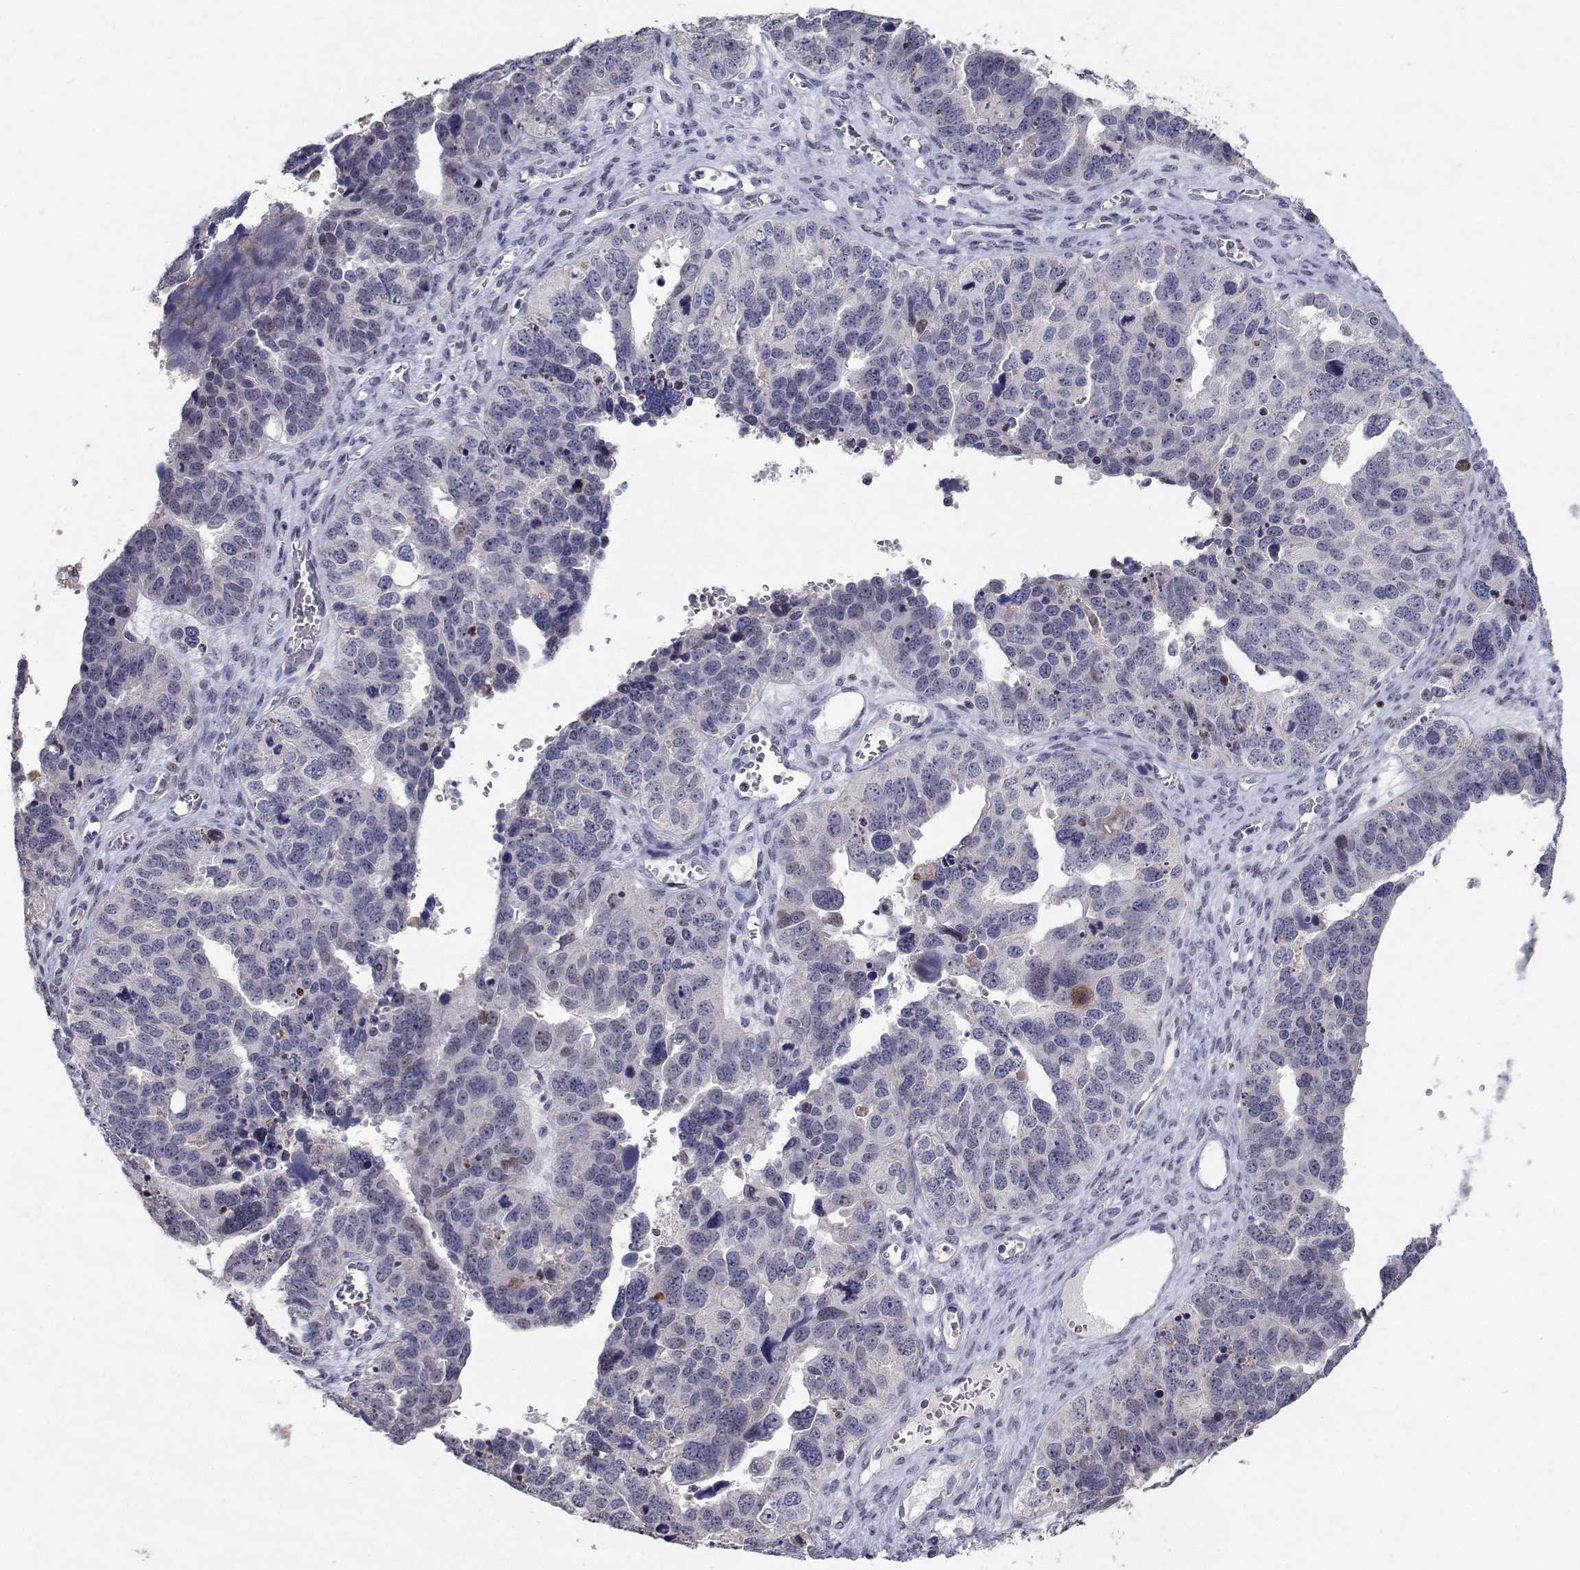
{"staining": {"intensity": "negative", "quantity": "none", "location": "none"}, "tissue": "ovarian cancer", "cell_type": "Tumor cells", "image_type": "cancer", "snomed": [{"axis": "morphology", "description": "Cystadenocarcinoma, serous, NOS"}, {"axis": "topography", "description": "Ovary"}], "caption": "Tumor cells show no significant expression in ovarian cancer.", "gene": "RBPJL", "patient": {"sex": "female", "age": 76}}